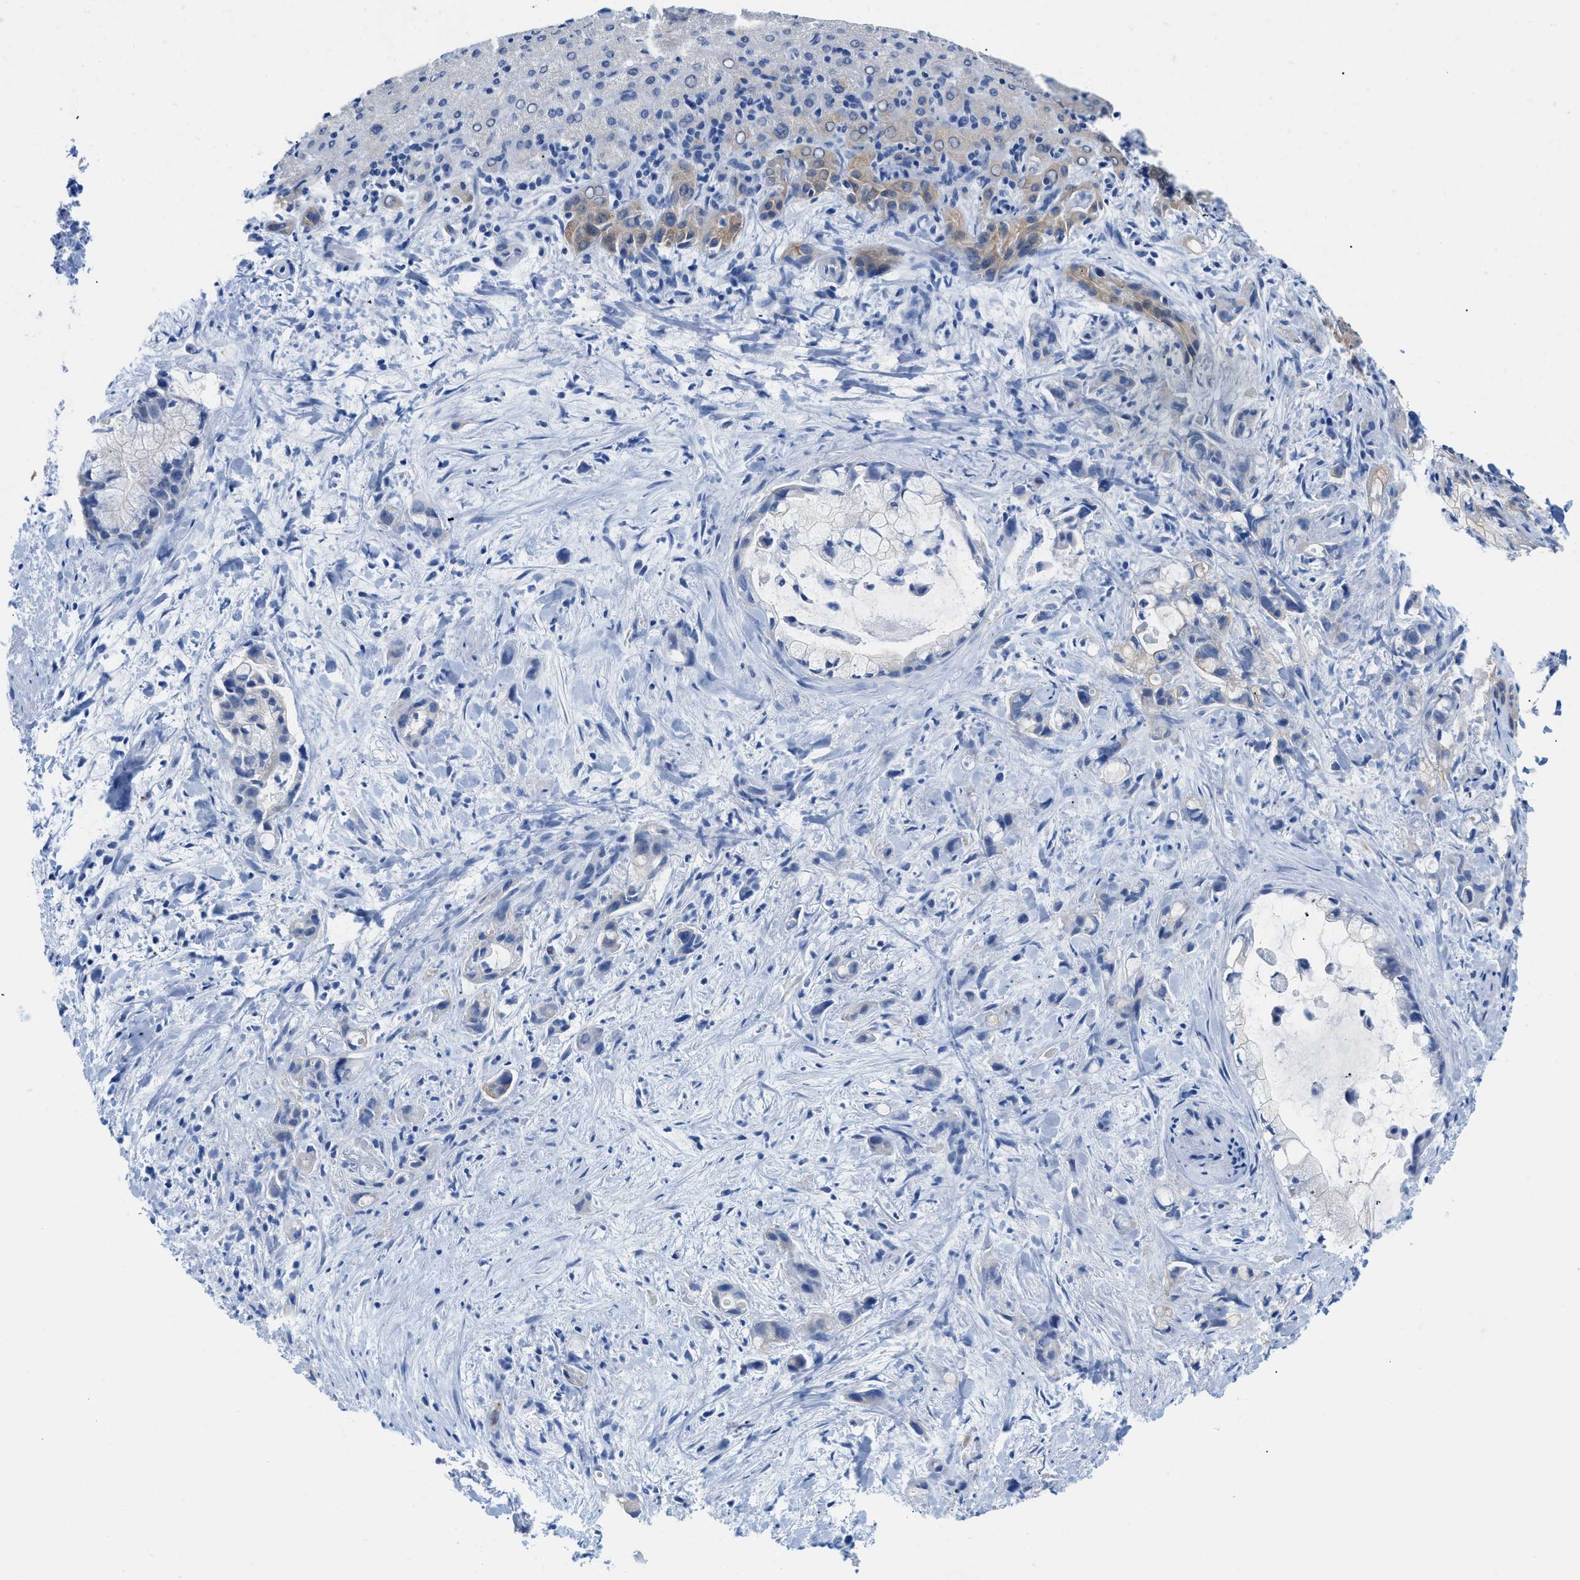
{"staining": {"intensity": "weak", "quantity": "<25%", "location": "cytoplasmic/membranous"}, "tissue": "liver cancer", "cell_type": "Tumor cells", "image_type": "cancer", "snomed": [{"axis": "morphology", "description": "Cholangiocarcinoma"}, {"axis": "topography", "description": "Liver"}], "caption": "This is an immunohistochemistry (IHC) histopathology image of cholangiocarcinoma (liver). There is no expression in tumor cells.", "gene": "BPGM", "patient": {"sex": "female", "age": 72}}